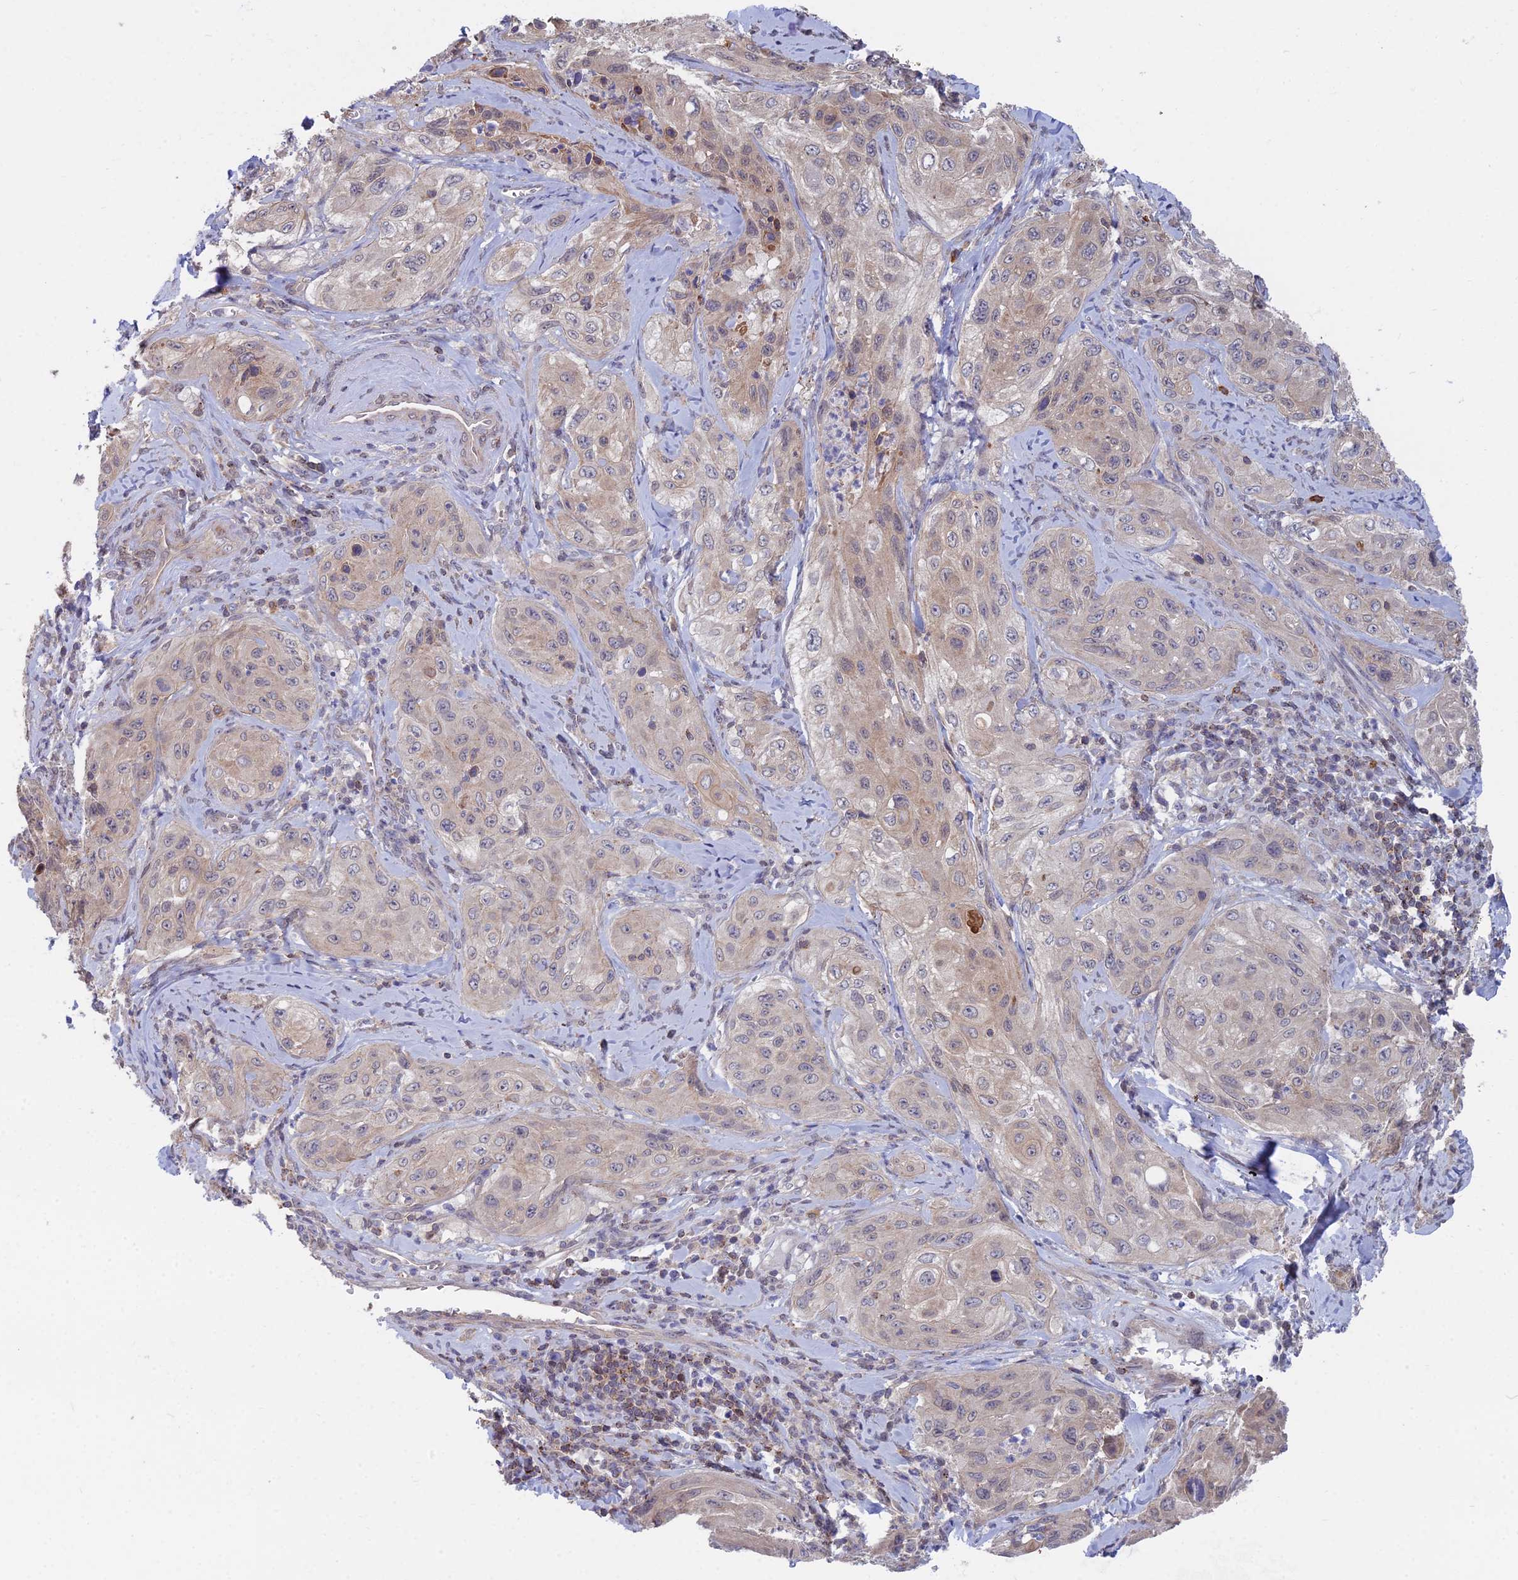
{"staining": {"intensity": "weak", "quantity": "<25%", "location": "cytoplasmic/membranous"}, "tissue": "cervical cancer", "cell_type": "Tumor cells", "image_type": "cancer", "snomed": [{"axis": "morphology", "description": "Squamous cell carcinoma, NOS"}, {"axis": "topography", "description": "Cervix"}], "caption": "The photomicrograph displays no staining of tumor cells in cervical cancer.", "gene": "OPA3", "patient": {"sex": "female", "age": 42}}